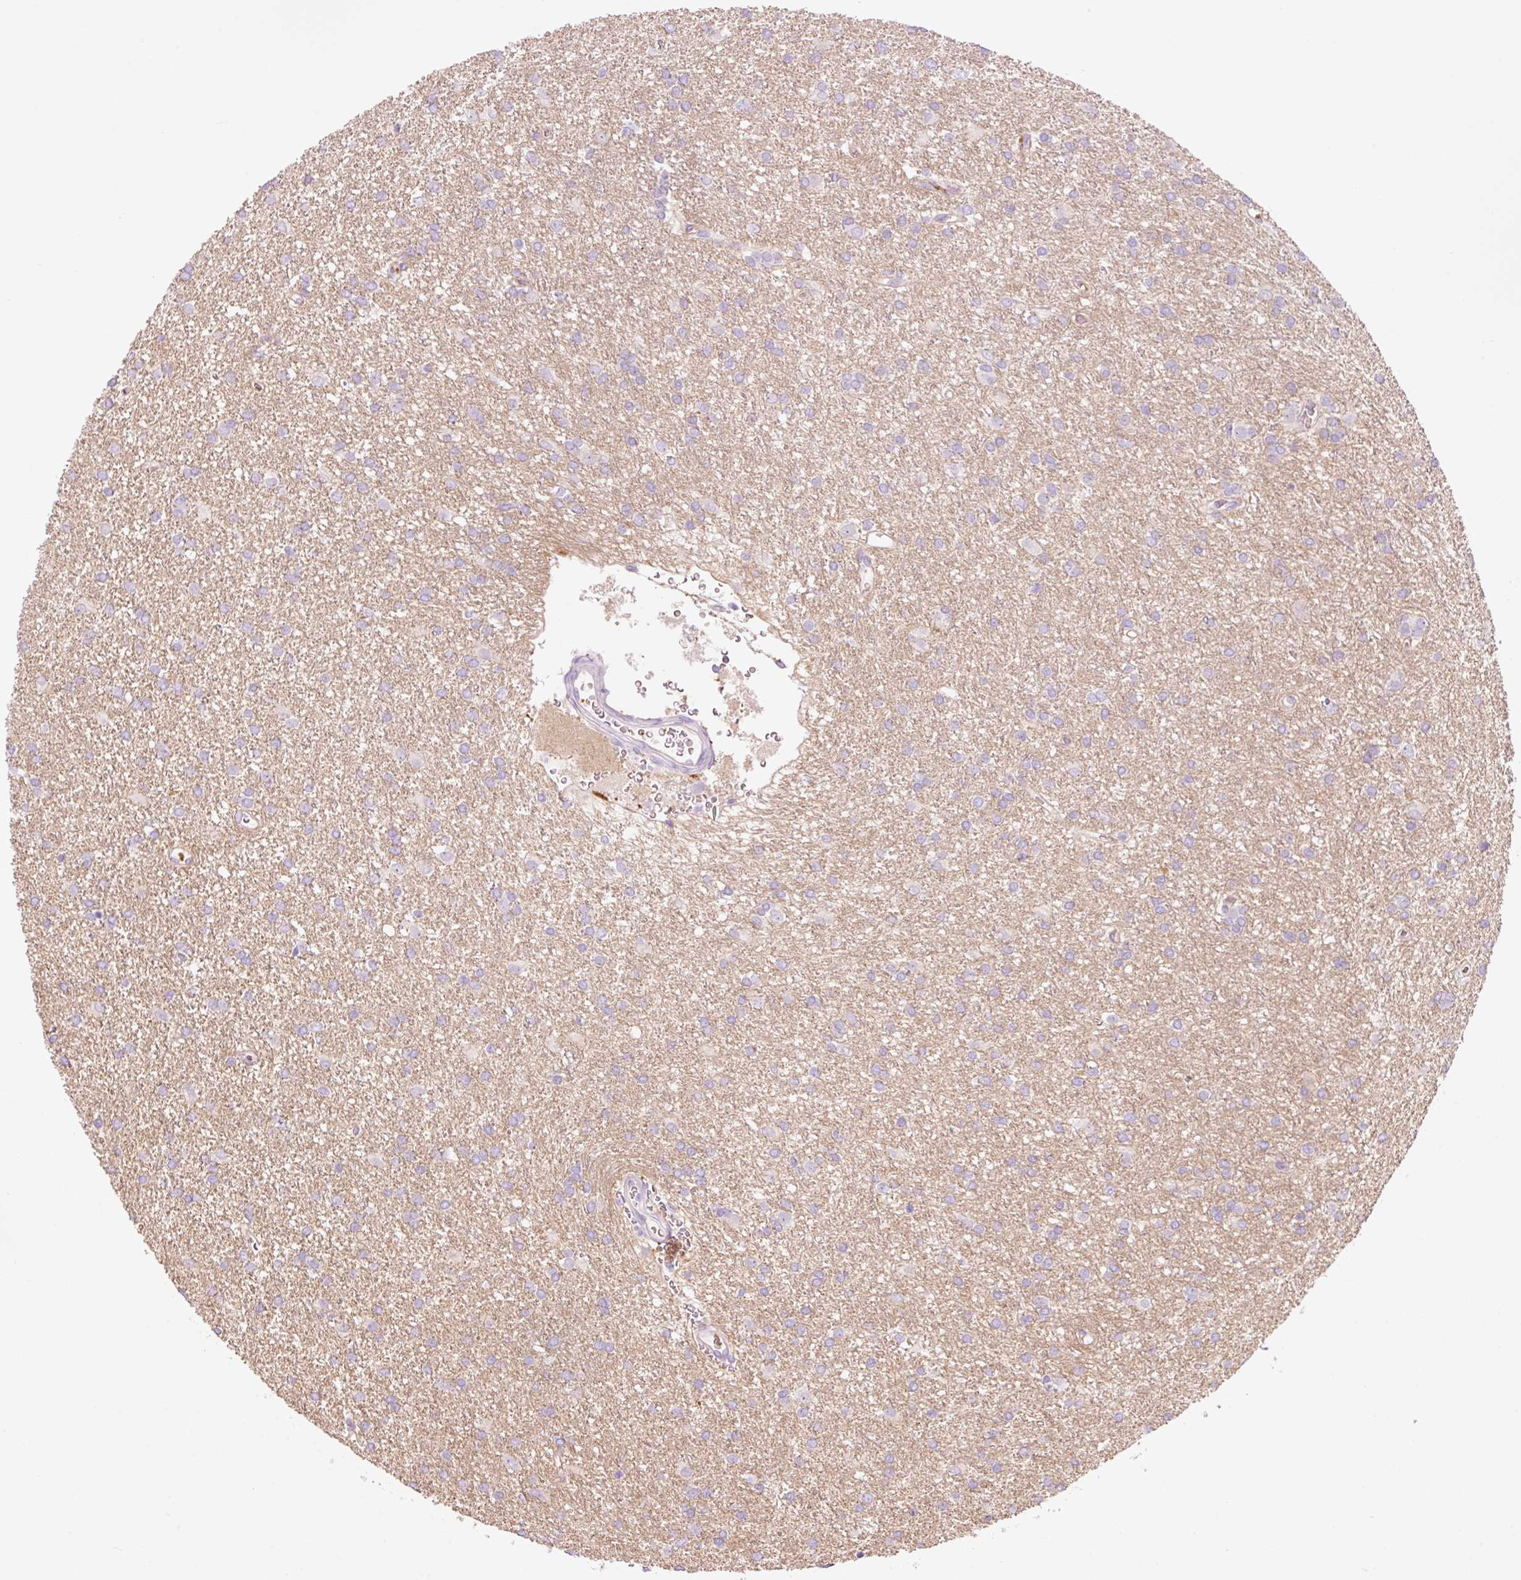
{"staining": {"intensity": "negative", "quantity": "none", "location": "none"}, "tissue": "glioma", "cell_type": "Tumor cells", "image_type": "cancer", "snomed": [{"axis": "morphology", "description": "Glioma, malignant, High grade"}, {"axis": "topography", "description": "Brain"}], "caption": "Tumor cells show no significant protein expression in glioma.", "gene": "HSPA4L", "patient": {"sex": "female", "age": 50}}